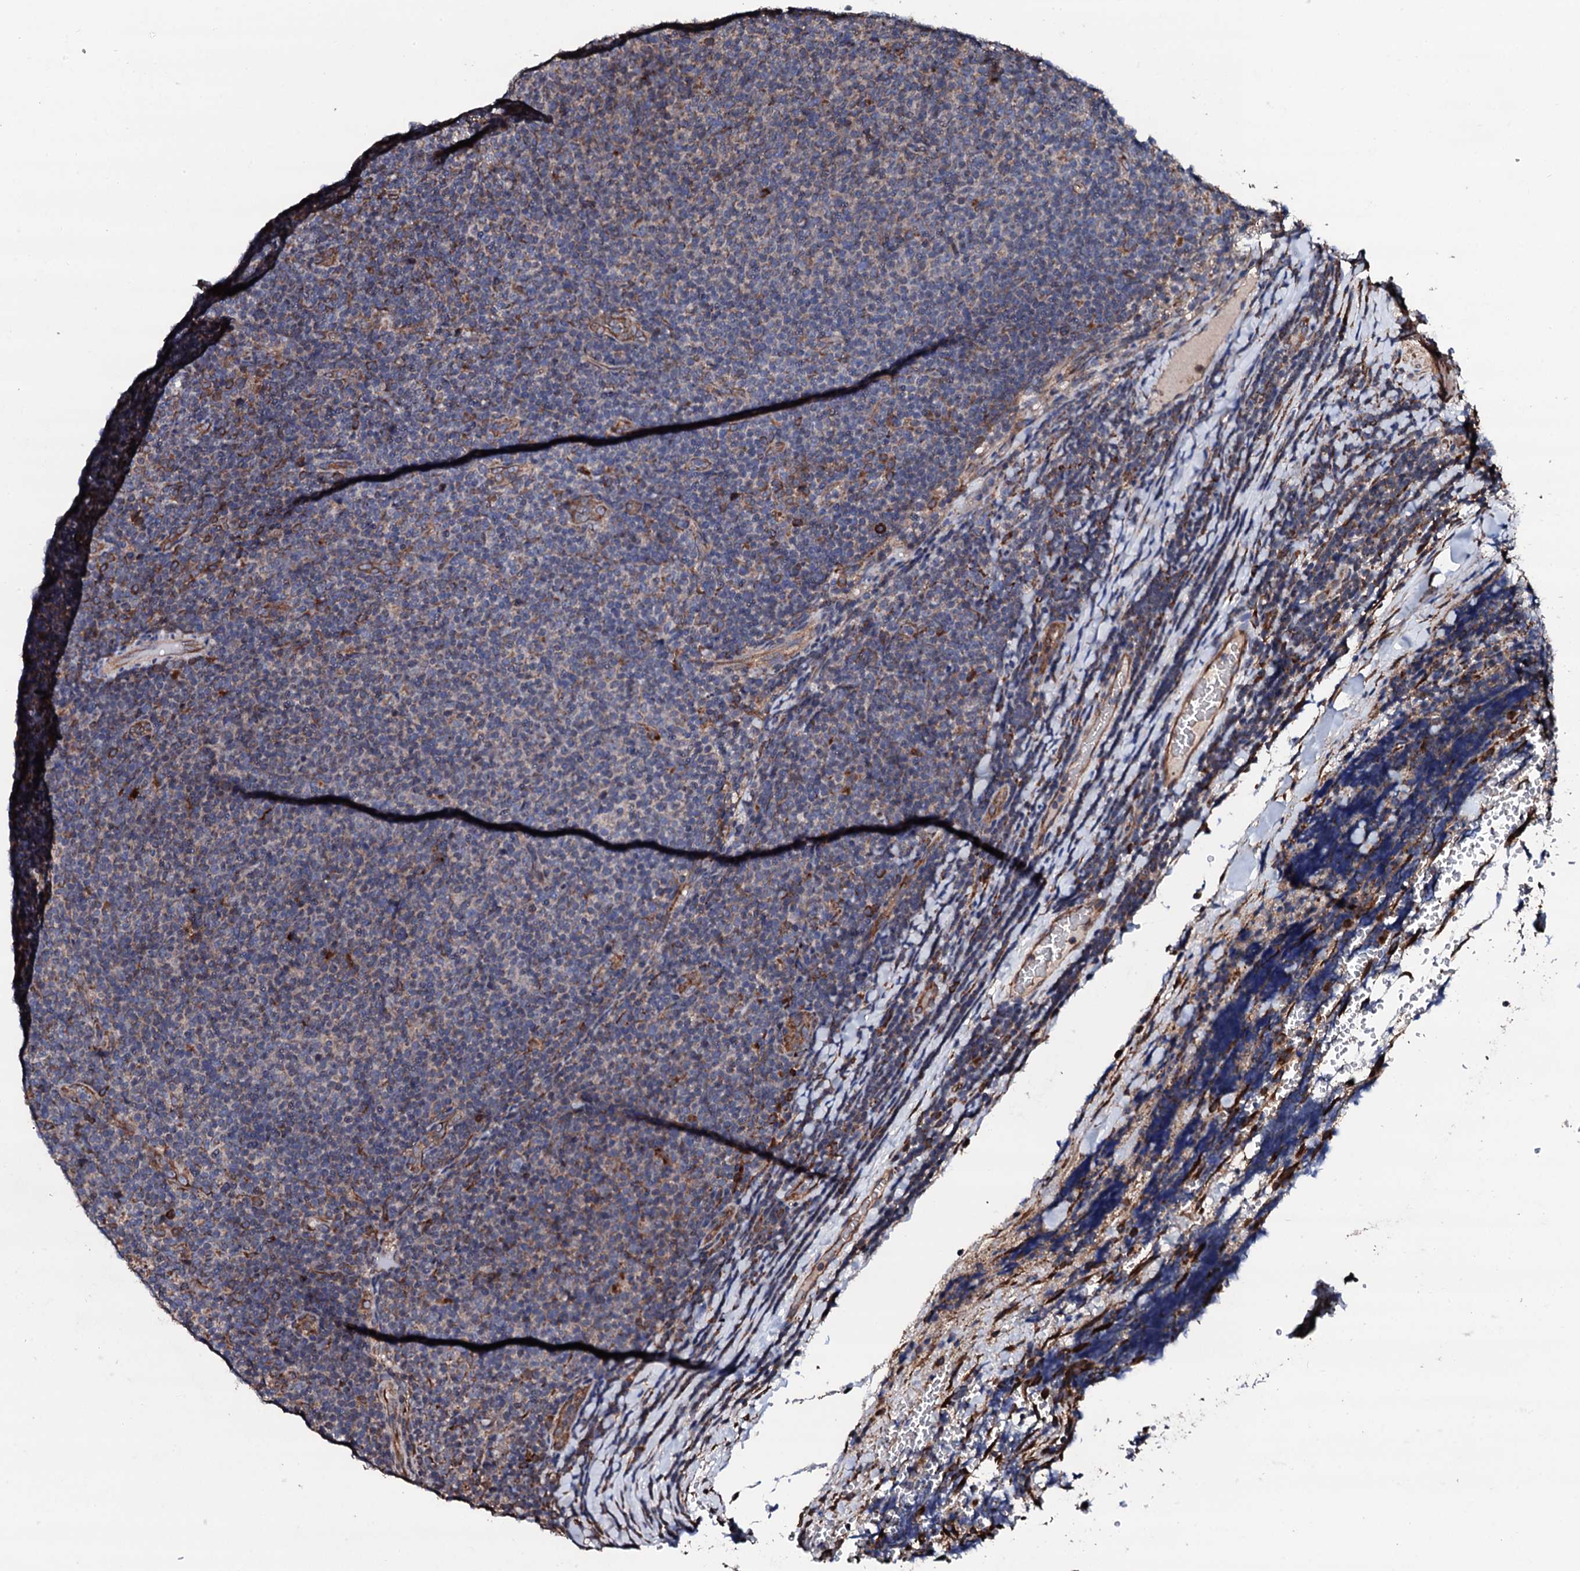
{"staining": {"intensity": "negative", "quantity": "none", "location": "none"}, "tissue": "lymphoma", "cell_type": "Tumor cells", "image_type": "cancer", "snomed": [{"axis": "morphology", "description": "Malignant lymphoma, non-Hodgkin's type, Low grade"}, {"axis": "topography", "description": "Lymph node"}], "caption": "IHC histopathology image of neoplastic tissue: human malignant lymphoma, non-Hodgkin's type (low-grade) stained with DAB (3,3'-diaminobenzidine) shows no significant protein expression in tumor cells. (DAB (3,3'-diaminobenzidine) immunohistochemistry, high magnification).", "gene": "CKAP5", "patient": {"sex": "male", "age": 66}}